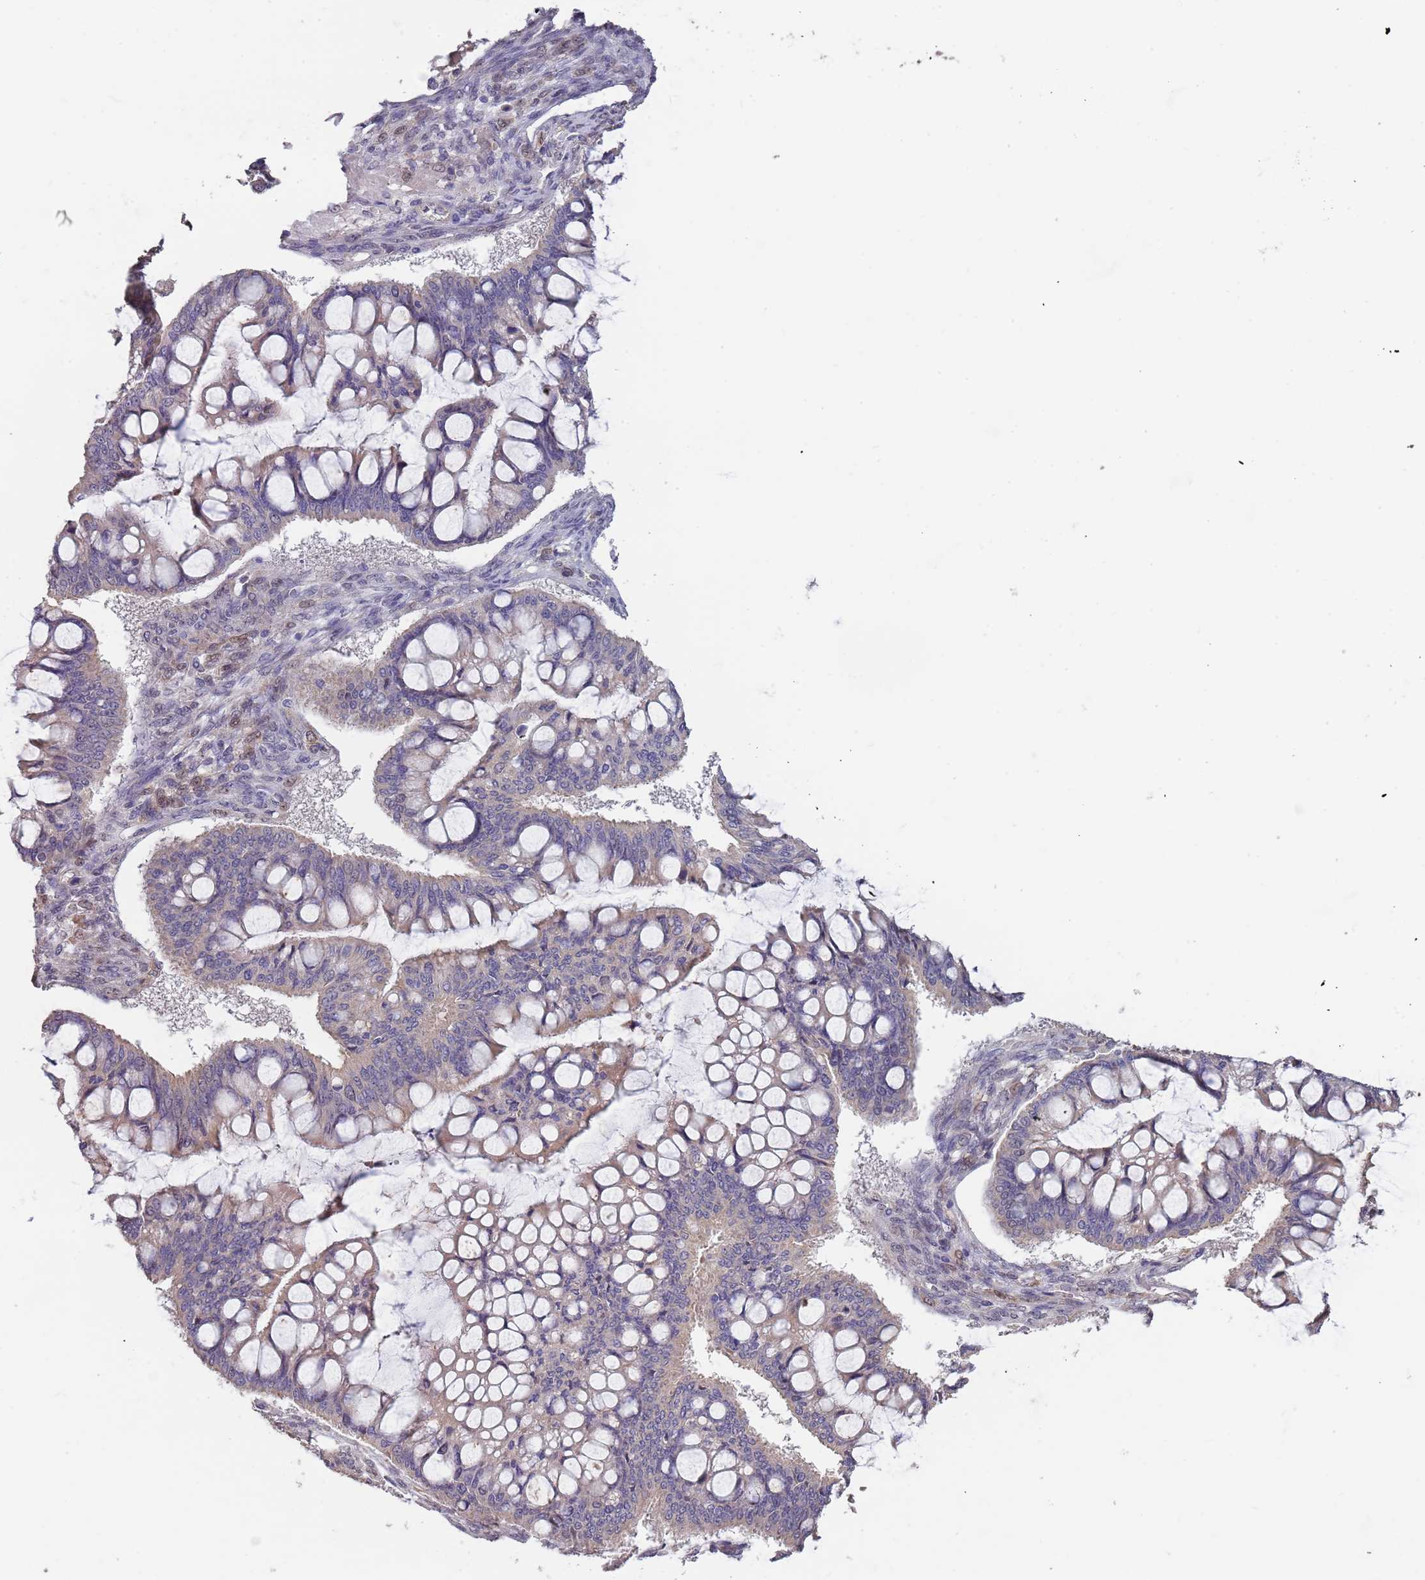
{"staining": {"intensity": "weak", "quantity": "<25%", "location": "cytoplasmic/membranous"}, "tissue": "ovarian cancer", "cell_type": "Tumor cells", "image_type": "cancer", "snomed": [{"axis": "morphology", "description": "Cystadenocarcinoma, mucinous, NOS"}, {"axis": "topography", "description": "Ovary"}], "caption": "High magnification brightfield microscopy of mucinous cystadenocarcinoma (ovarian) stained with DAB (brown) and counterstained with hematoxylin (blue): tumor cells show no significant positivity.", "gene": "TMEM64", "patient": {"sex": "female", "age": 73}}